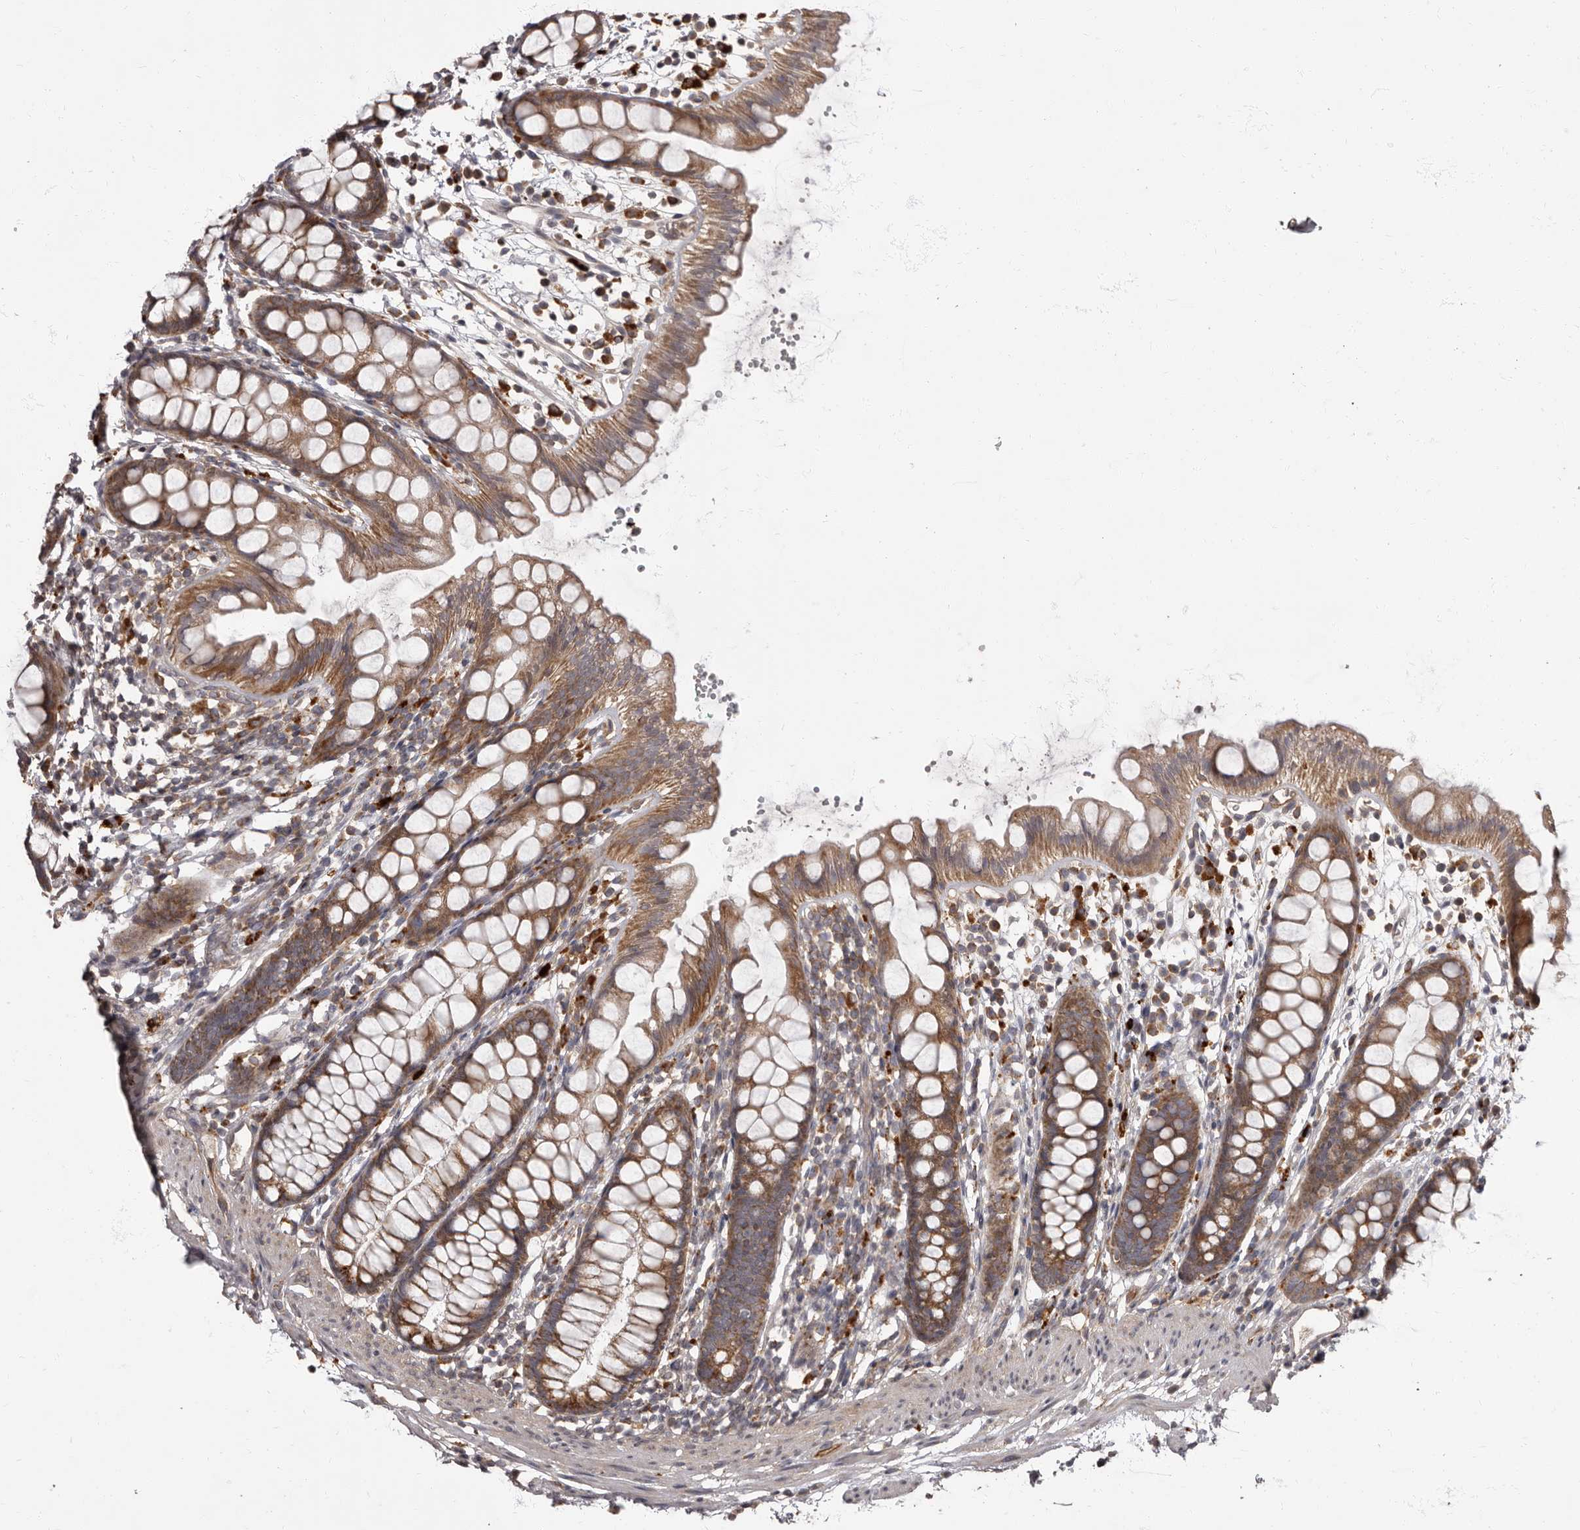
{"staining": {"intensity": "moderate", "quantity": ">75%", "location": "cytoplasmic/membranous"}, "tissue": "rectum", "cell_type": "Glandular cells", "image_type": "normal", "snomed": [{"axis": "morphology", "description": "Normal tissue, NOS"}, {"axis": "topography", "description": "Rectum"}], "caption": "Rectum stained with immunohistochemistry (IHC) shows moderate cytoplasmic/membranous positivity in about >75% of glandular cells.", "gene": "ADCY2", "patient": {"sex": "female", "age": 65}}